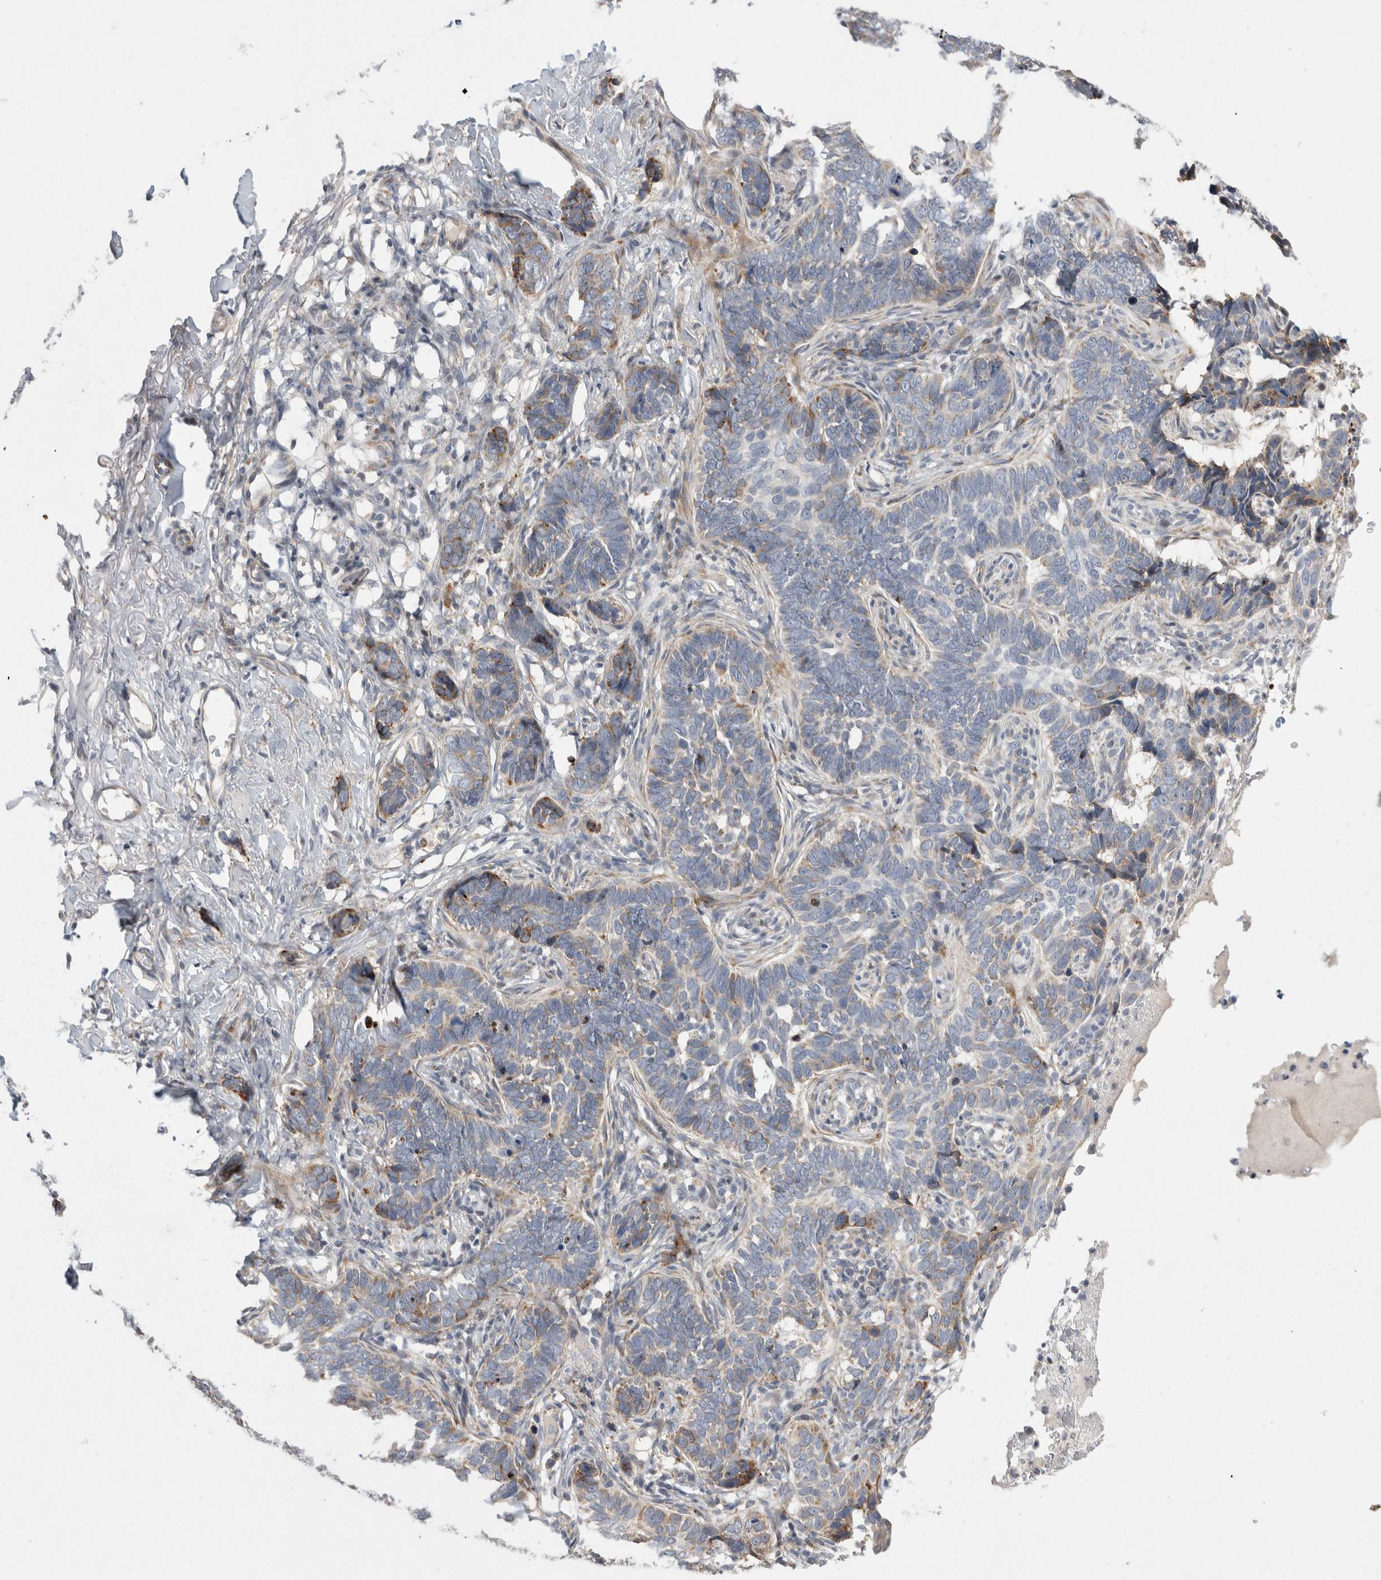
{"staining": {"intensity": "weak", "quantity": "<25%", "location": "cytoplasmic/membranous"}, "tissue": "skin cancer", "cell_type": "Tumor cells", "image_type": "cancer", "snomed": [{"axis": "morphology", "description": "Normal tissue, NOS"}, {"axis": "morphology", "description": "Basal cell carcinoma"}, {"axis": "topography", "description": "Skin"}], "caption": "This is an IHC micrograph of skin cancer (basal cell carcinoma). There is no staining in tumor cells.", "gene": "TRMT9B", "patient": {"sex": "male", "age": 77}}